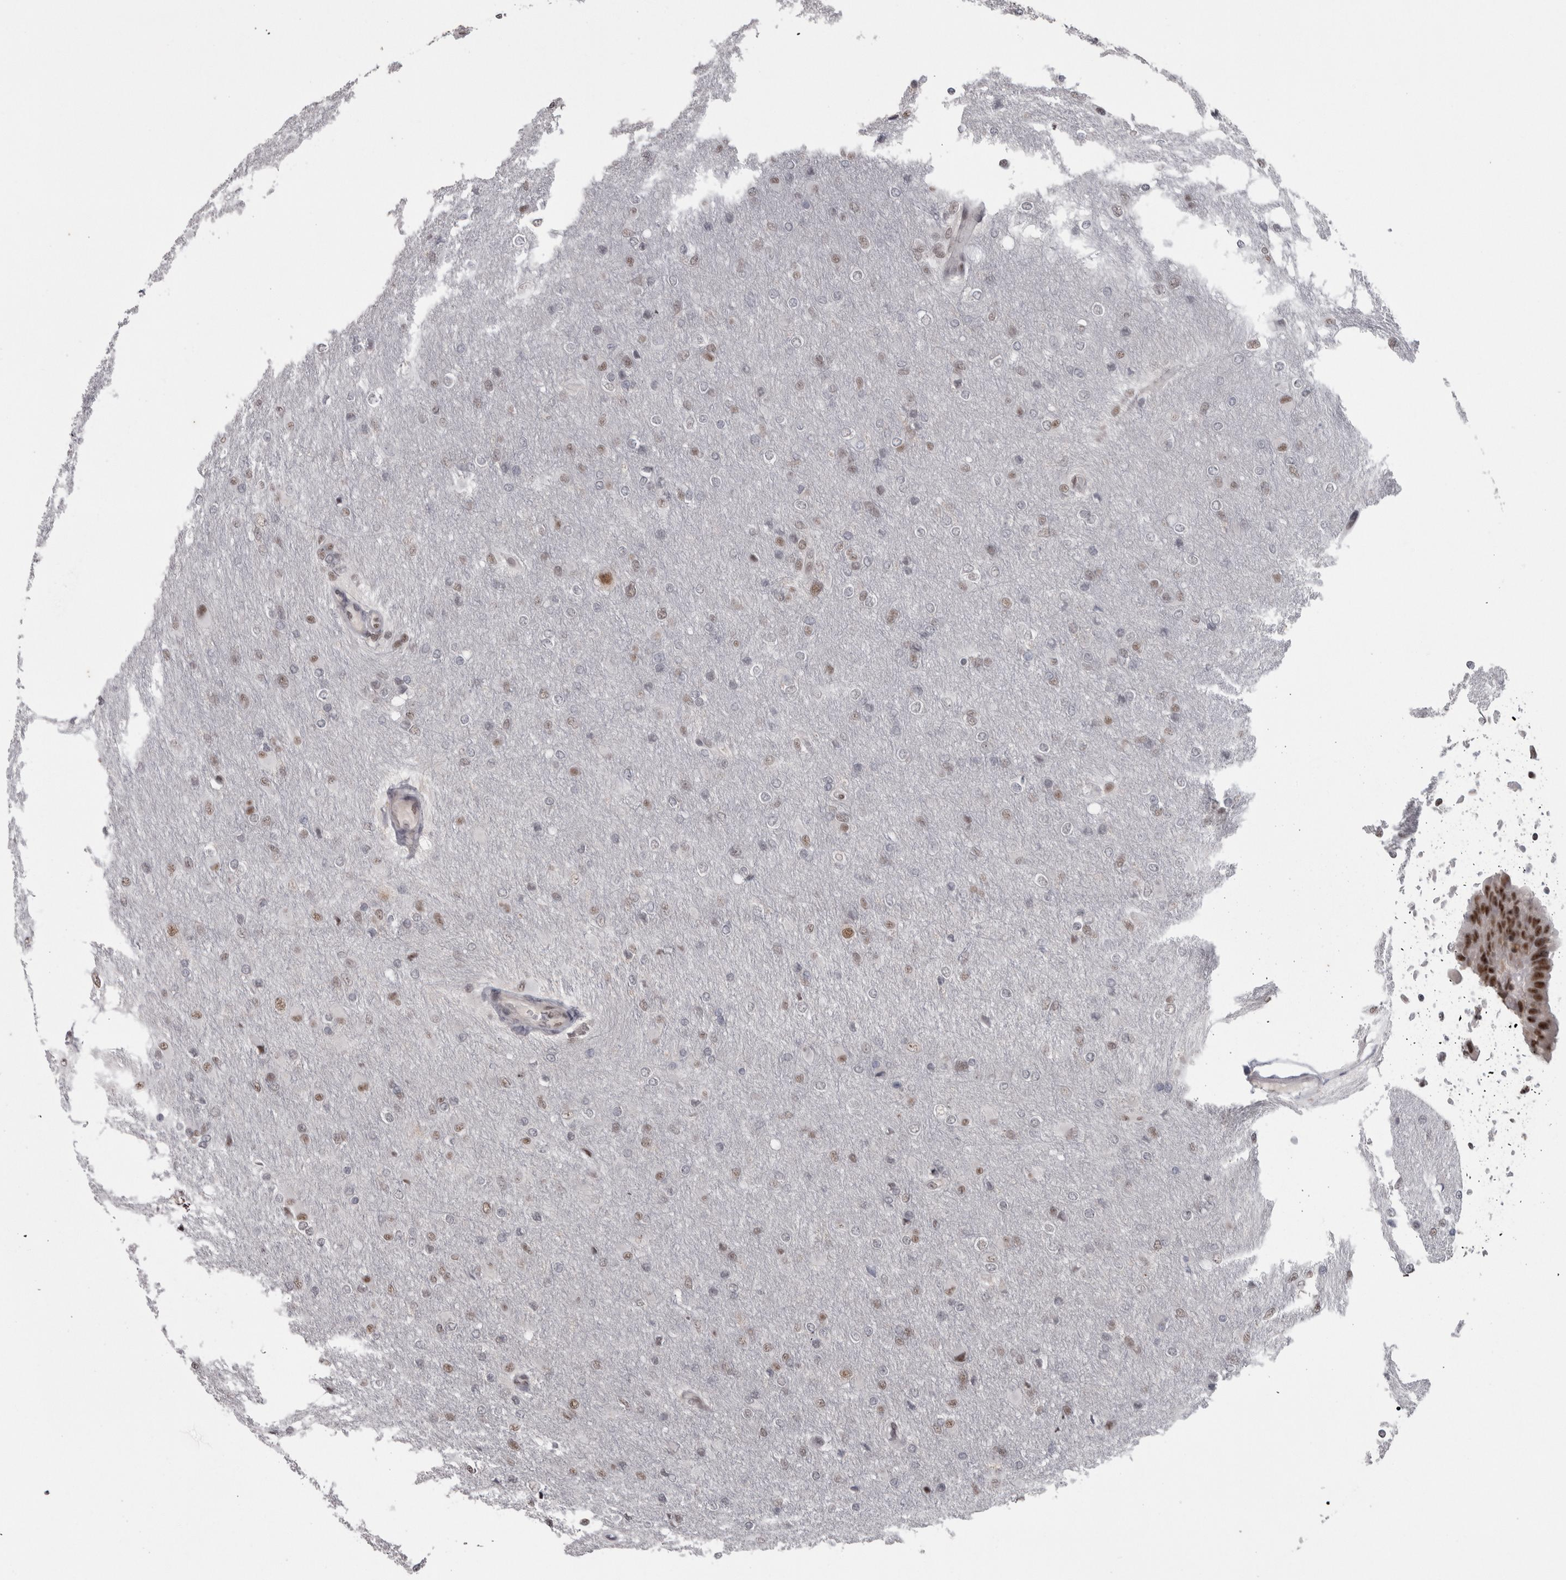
{"staining": {"intensity": "weak", "quantity": "25%-75%", "location": "nuclear"}, "tissue": "glioma", "cell_type": "Tumor cells", "image_type": "cancer", "snomed": [{"axis": "morphology", "description": "Glioma, malignant, High grade"}, {"axis": "topography", "description": "Cerebral cortex"}], "caption": "Immunohistochemical staining of human glioma exhibits weak nuclear protein positivity in approximately 25%-75% of tumor cells.", "gene": "MICU3", "patient": {"sex": "female", "age": 36}}